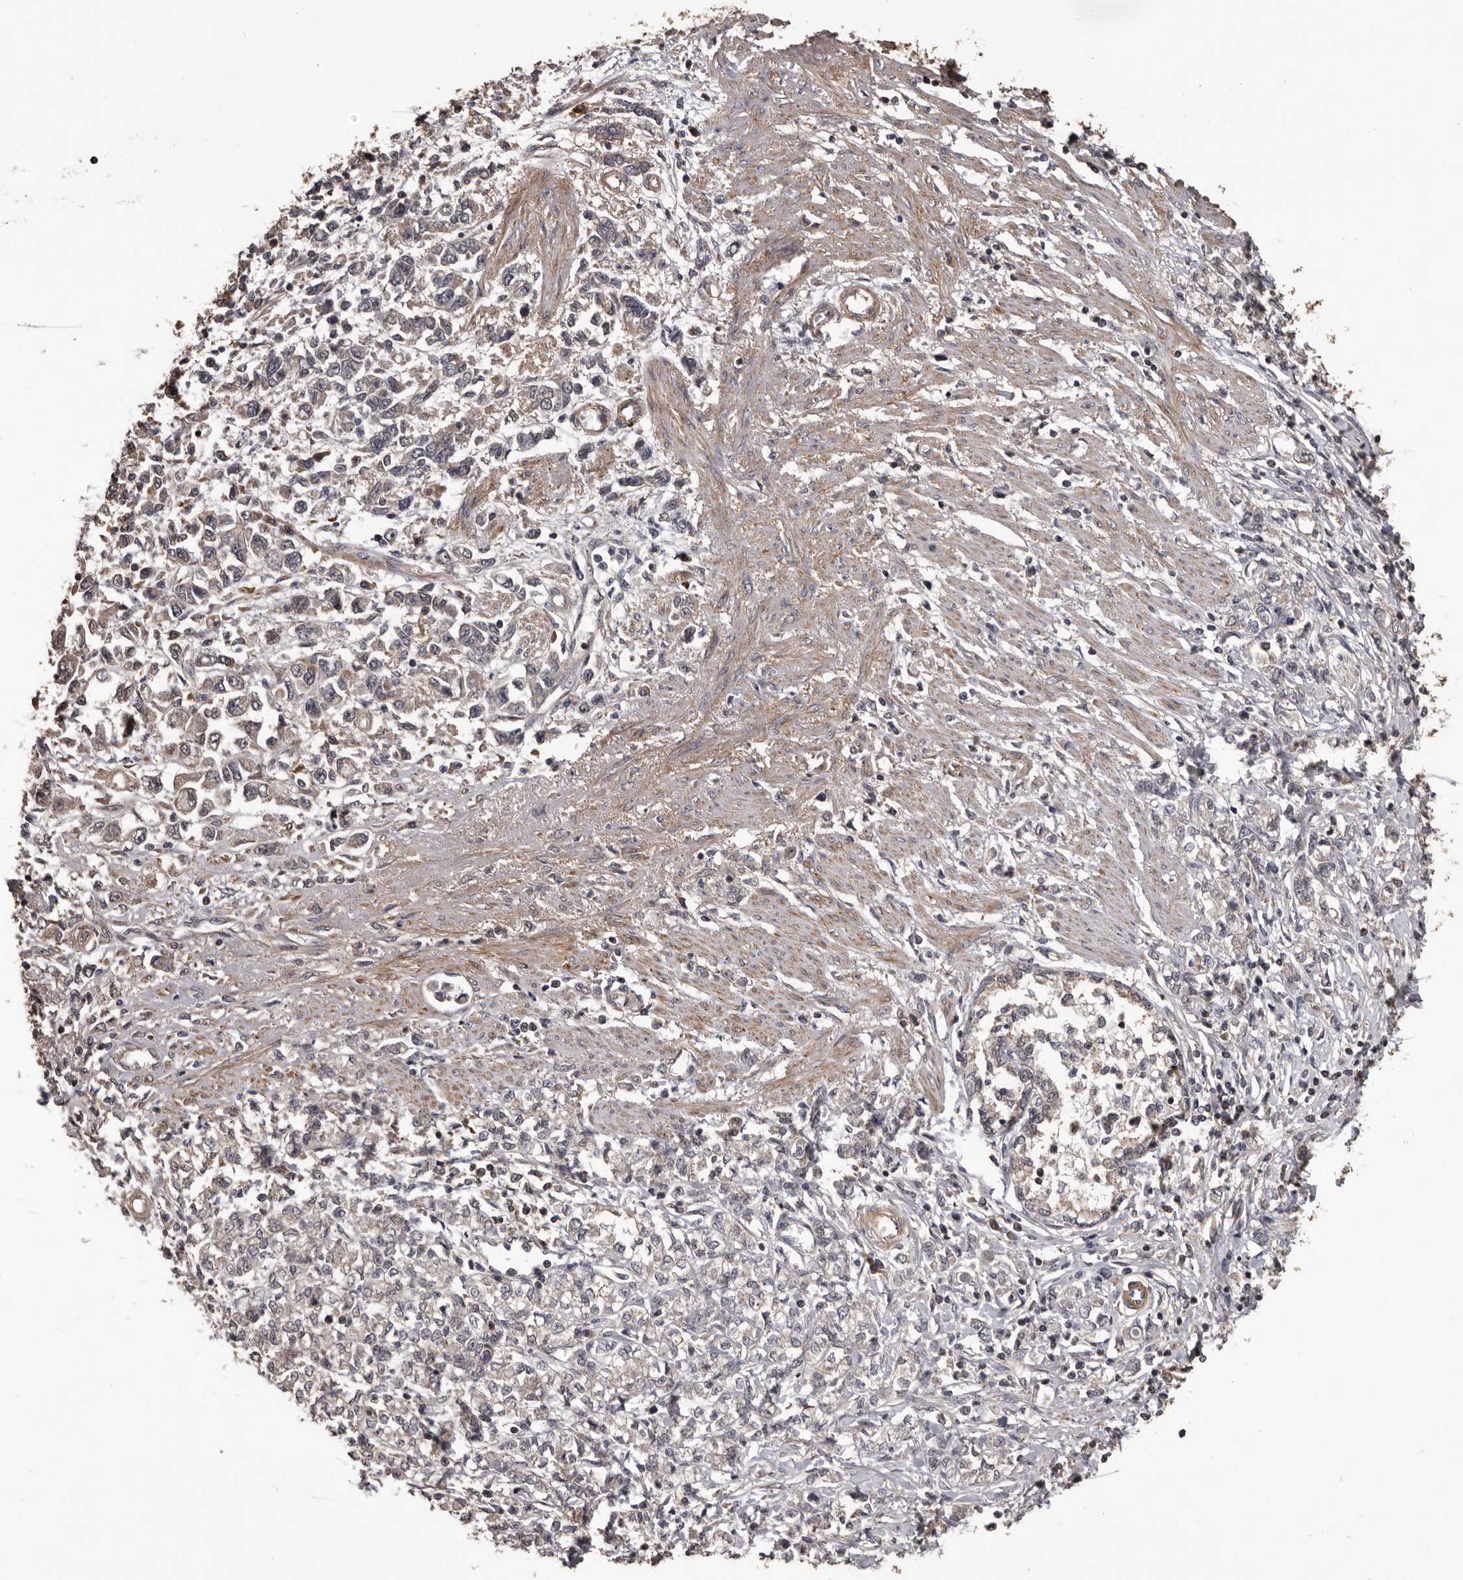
{"staining": {"intensity": "negative", "quantity": "none", "location": "none"}, "tissue": "stomach cancer", "cell_type": "Tumor cells", "image_type": "cancer", "snomed": [{"axis": "morphology", "description": "Adenocarcinoma, NOS"}, {"axis": "topography", "description": "Stomach"}], "caption": "Immunohistochemical staining of adenocarcinoma (stomach) shows no significant positivity in tumor cells. (DAB immunohistochemistry, high magnification).", "gene": "ADAMTS2", "patient": {"sex": "female", "age": 76}}